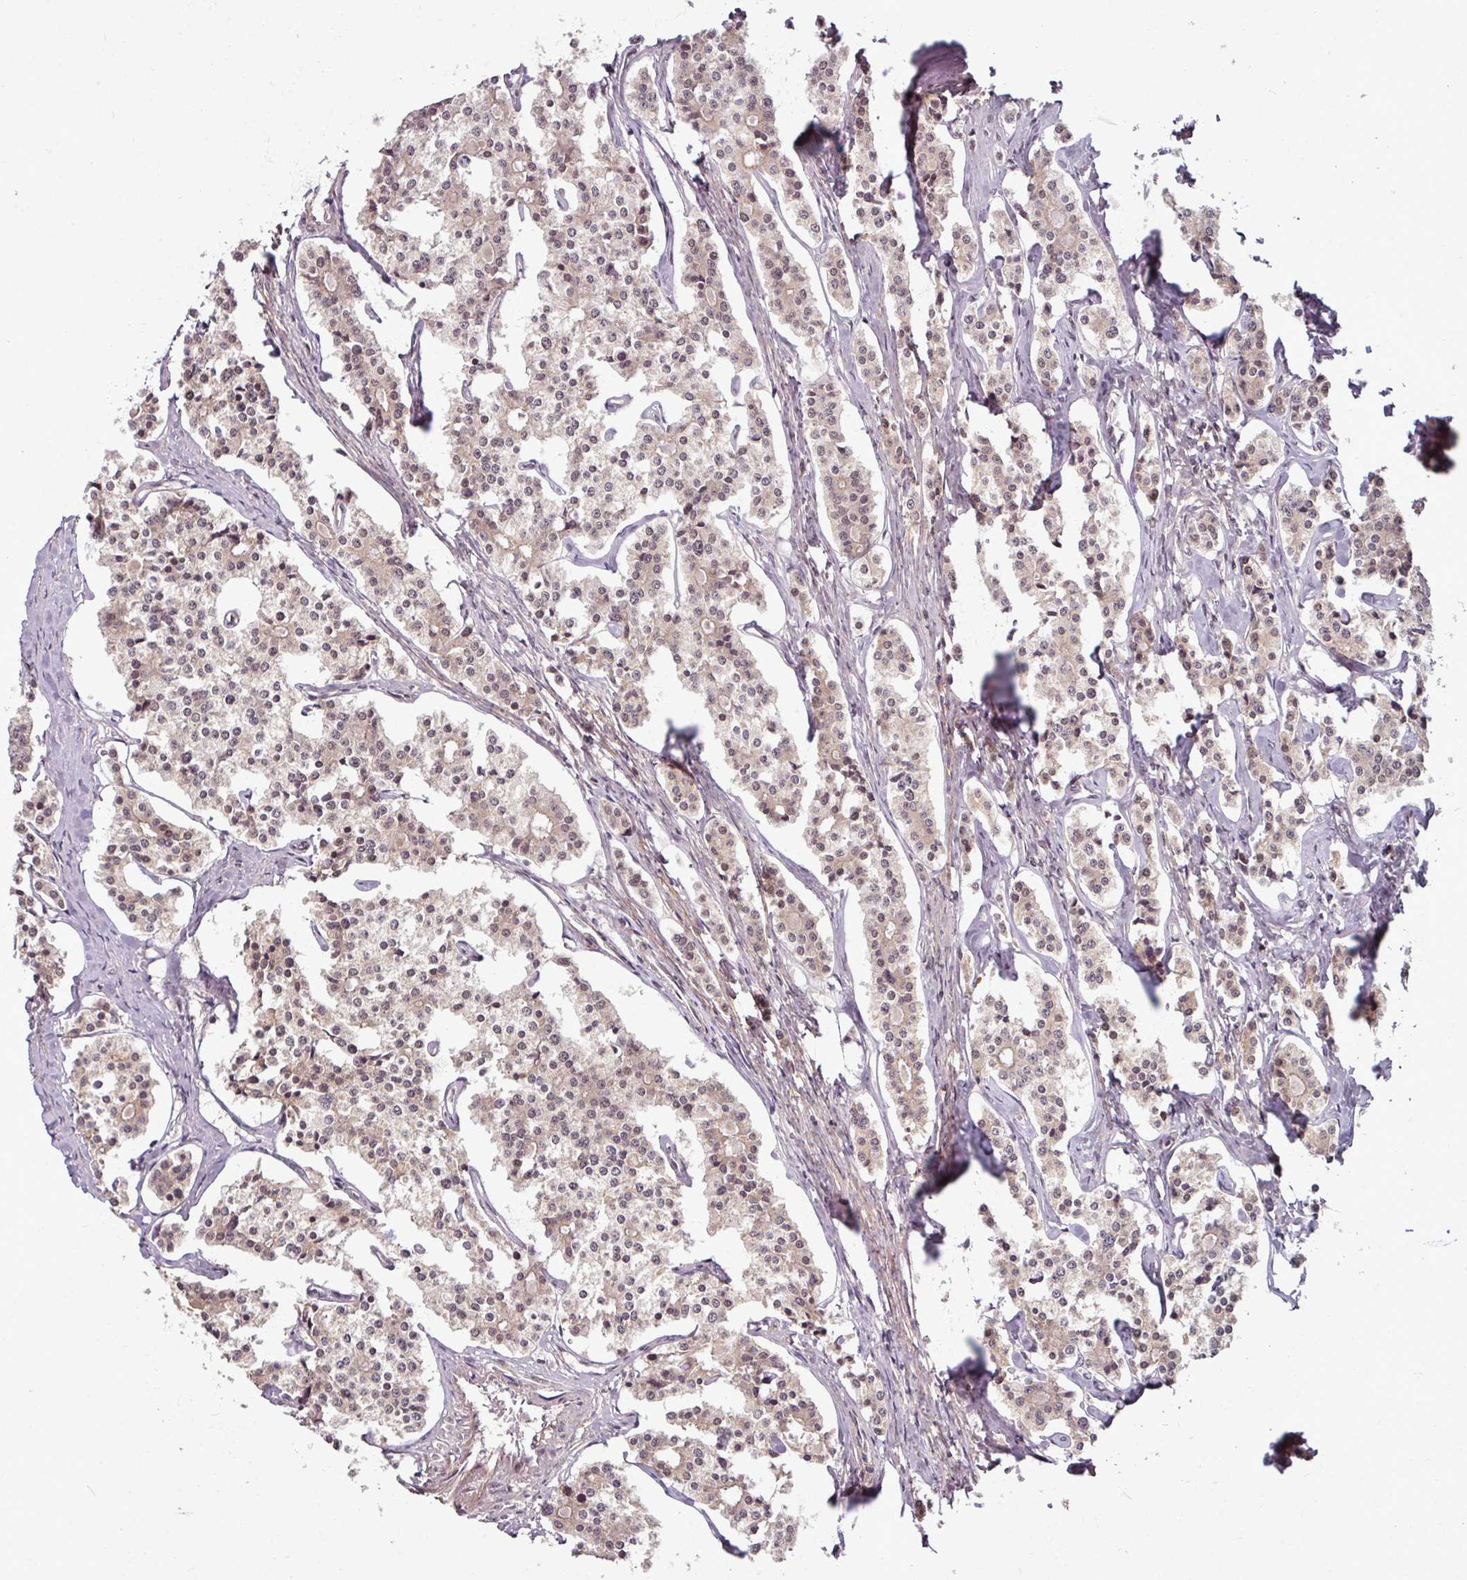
{"staining": {"intensity": "weak", "quantity": "25%-75%", "location": "nuclear"}, "tissue": "carcinoid", "cell_type": "Tumor cells", "image_type": "cancer", "snomed": [{"axis": "morphology", "description": "Carcinoid, malignant, NOS"}, {"axis": "topography", "description": "Small intestine"}], "caption": "High-magnification brightfield microscopy of carcinoid (malignant) stained with DAB (3,3'-diaminobenzidine) (brown) and counterstained with hematoxylin (blue). tumor cells exhibit weak nuclear expression is identified in approximately25%-75% of cells.", "gene": "POLR2G", "patient": {"sex": "male", "age": 63}}